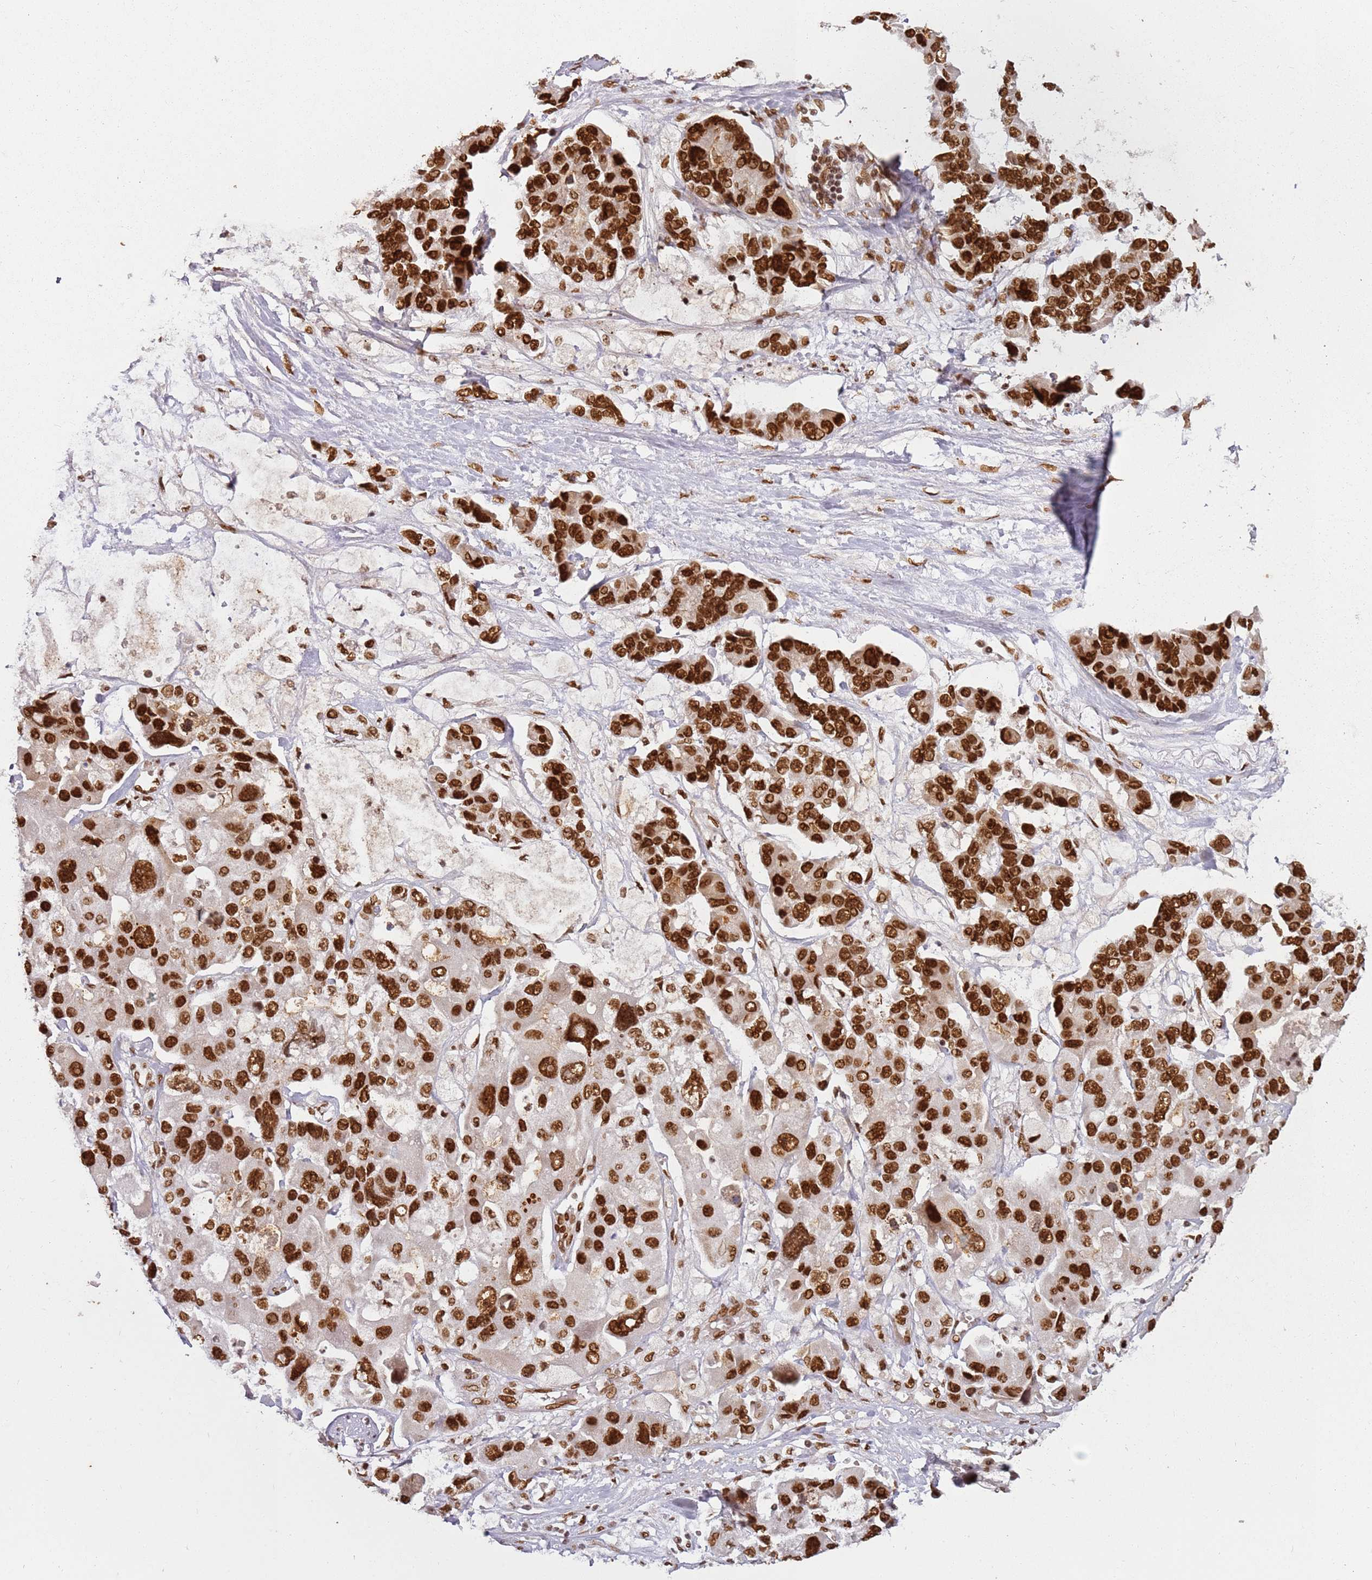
{"staining": {"intensity": "strong", "quantity": ">75%", "location": "nuclear"}, "tissue": "lung cancer", "cell_type": "Tumor cells", "image_type": "cancer", "snomed": [{"axis": "morphology", "description": "Adenocarcinoma, NOS"}, {"axis": "topography", "description": "Lung"}], "caption": "Human lung cancer stained with a protein marker demonstrates strong staining in tumor cells.", "gene": "TENT4A", "patient": {"sex": "female", "age": 54}}